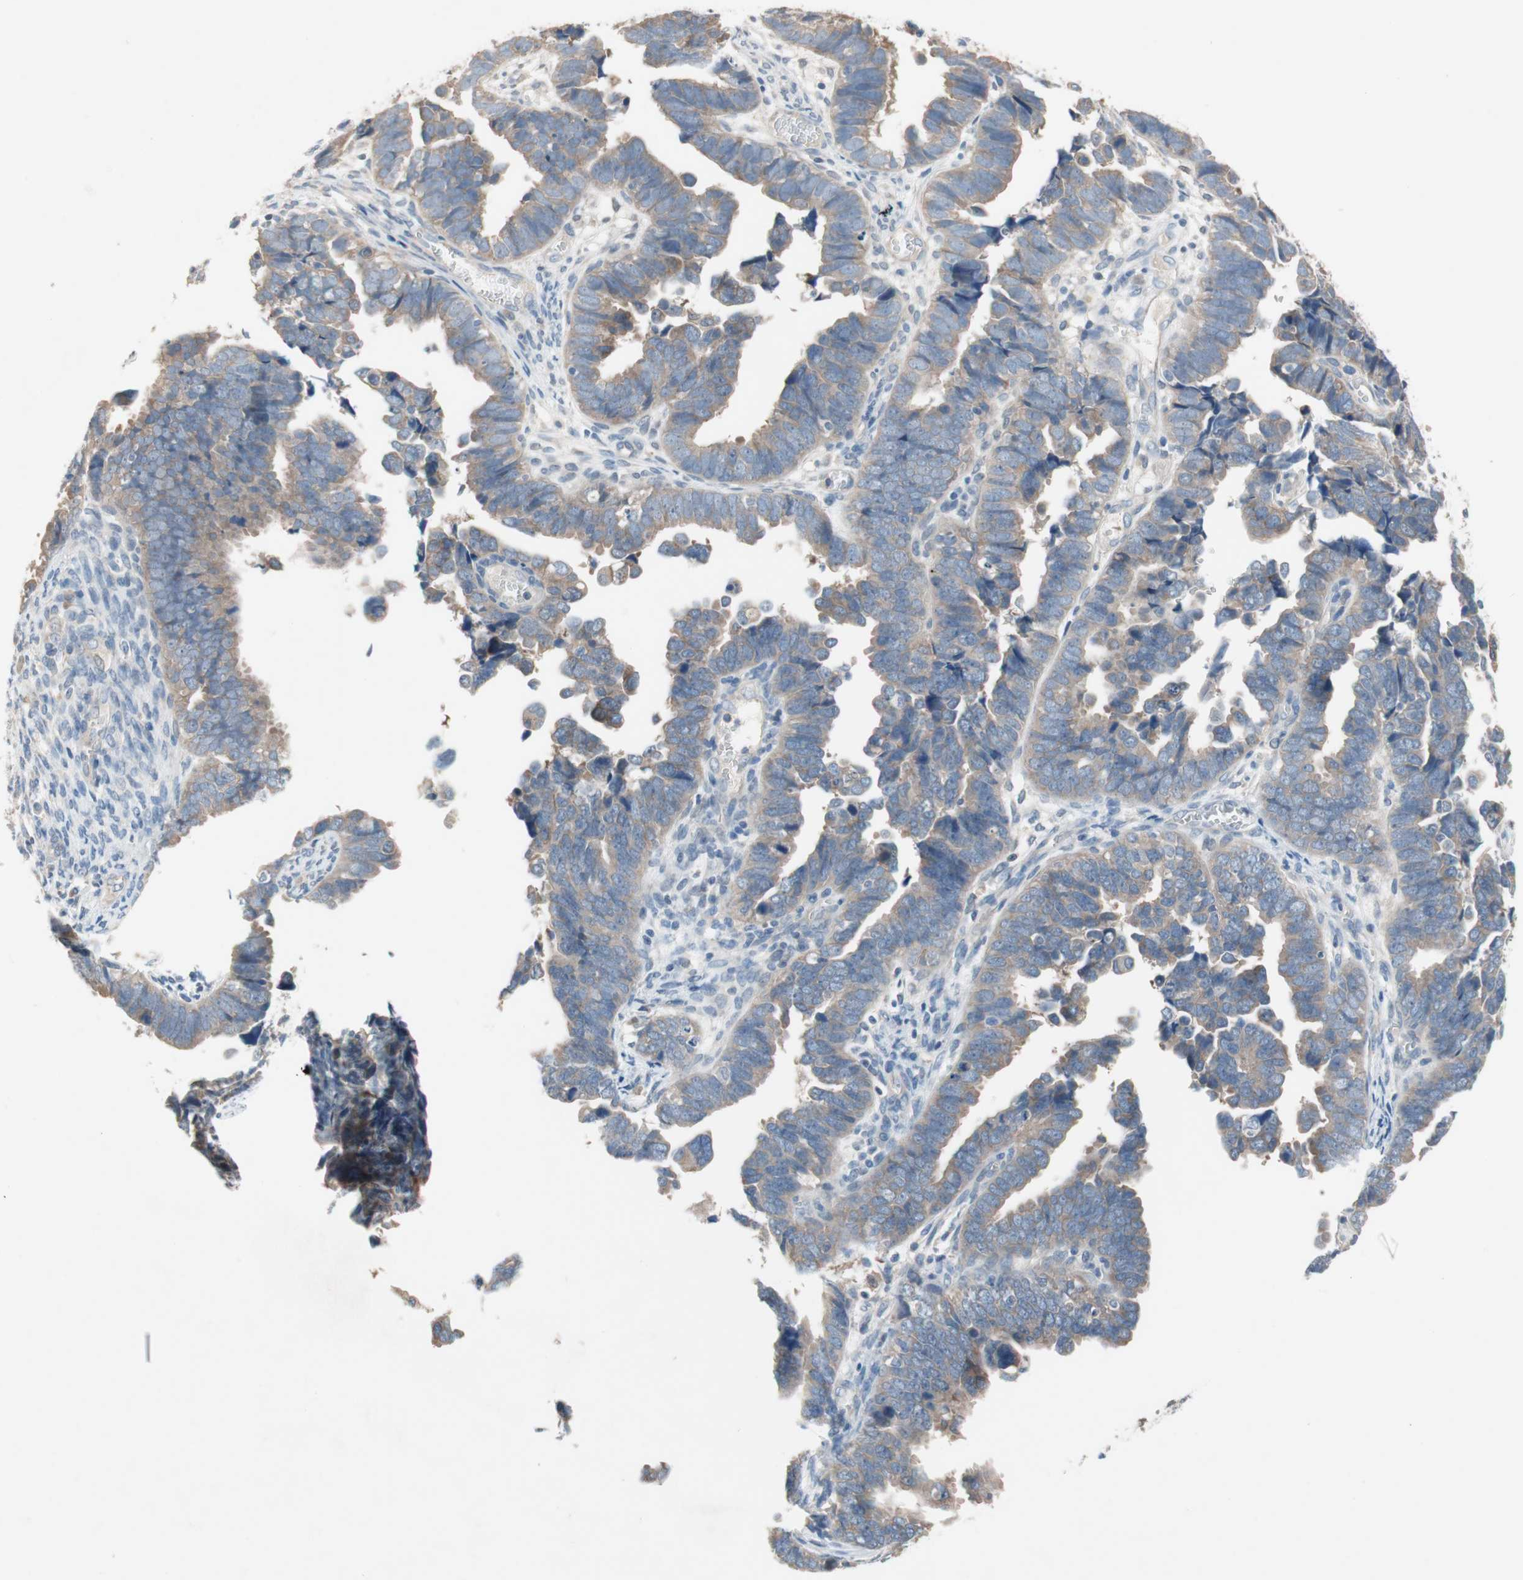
{"staining": {"intensity": "weak", "quantity": "<25%", "location": "cytoplasmic/membranous"}, "tissue": "endometrial cancer", "cell_type": "Tumor cells", "image_type": "cancer", "snomed": [{"axis": "morphology", "description": "Adenocarcinoma, NOS"}, {"axis": "topography", "description": "Endometrium"}], "caption": "Endometrial adenocarcinoma was stained to show a protein in brown. There is no significant positivity in tumor cells.", "gene": "GLUL", "patient": {"sex": "female", "age": 75}}